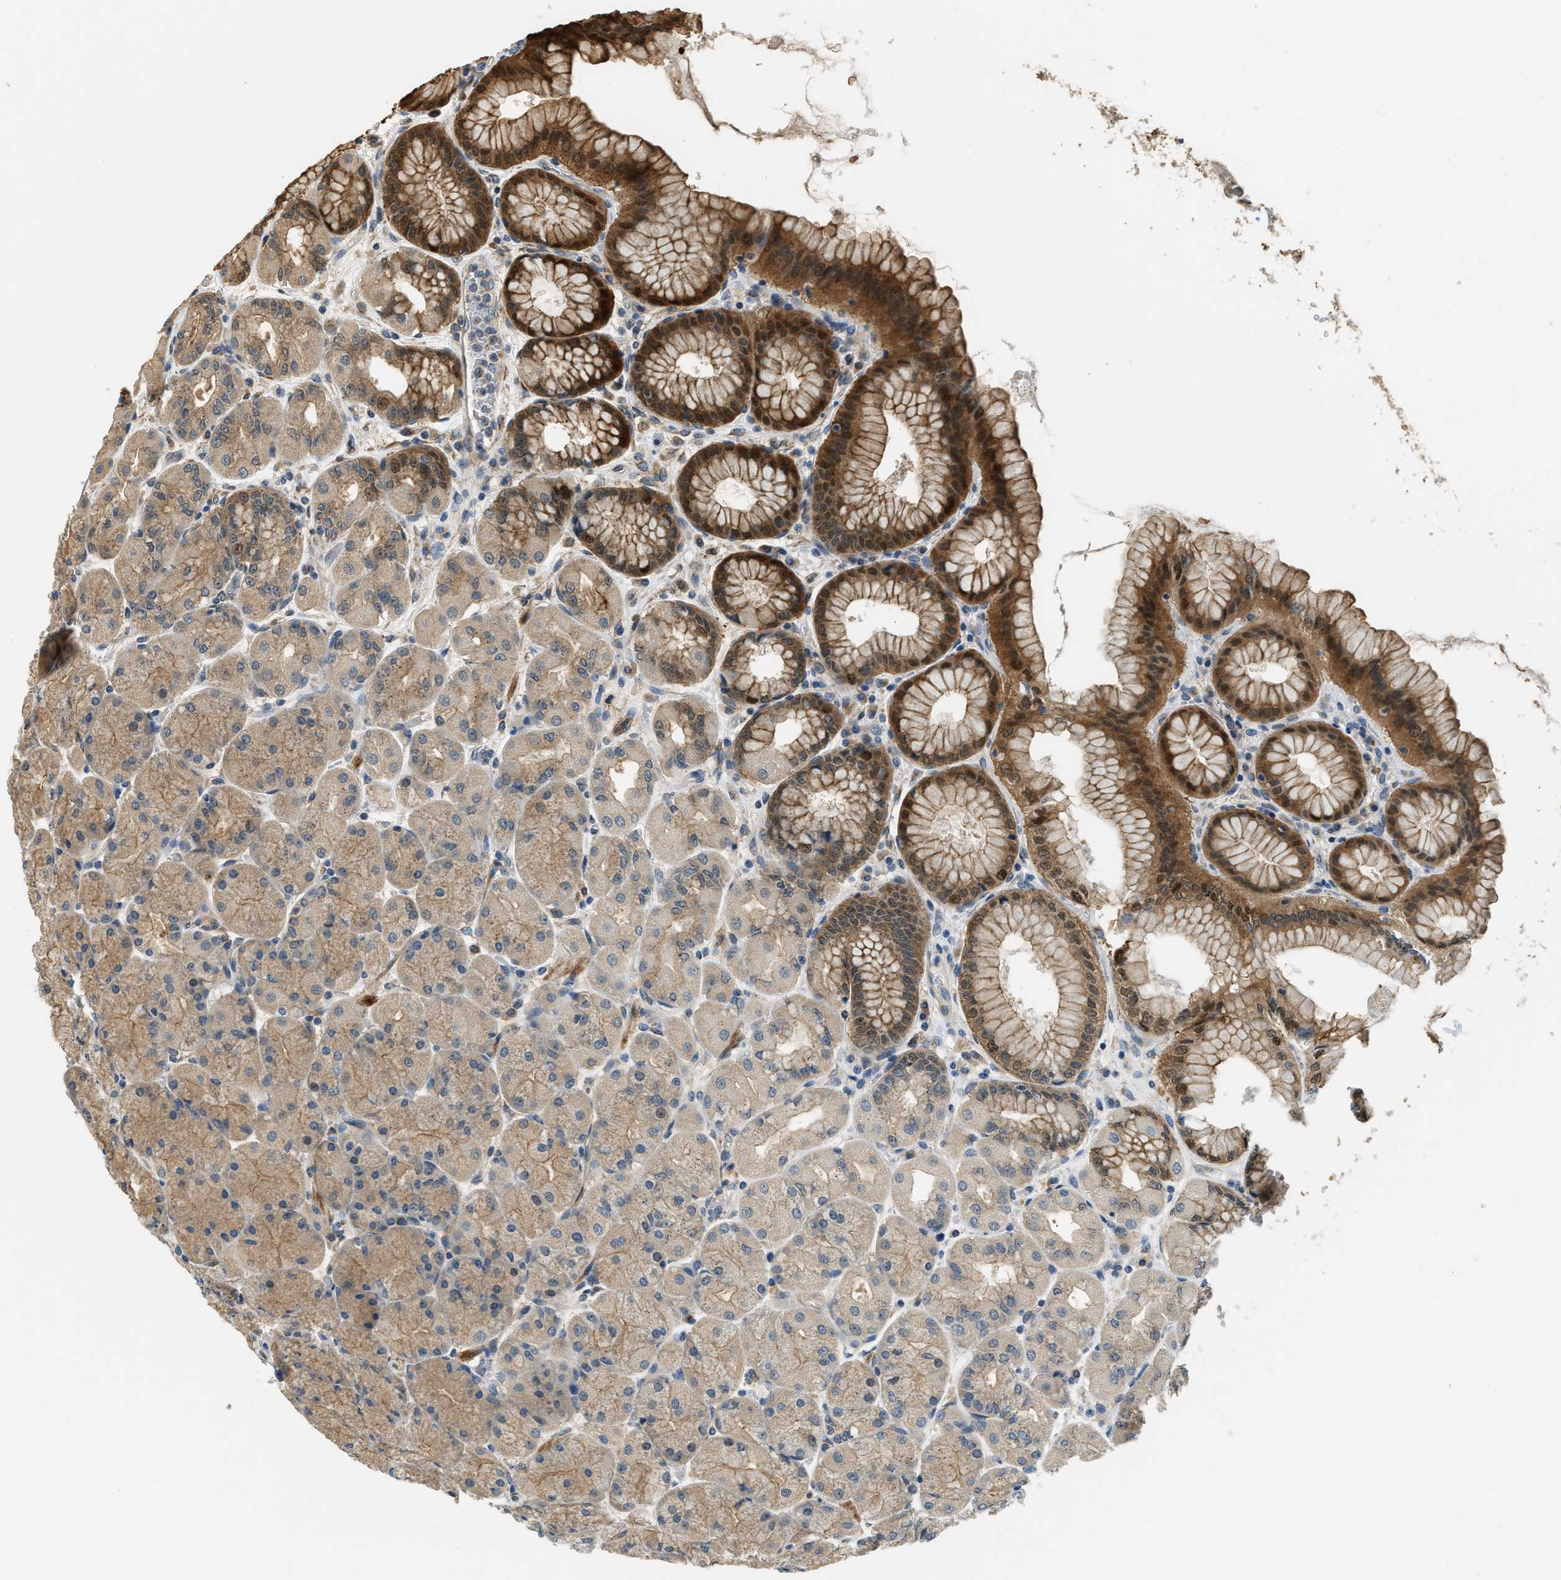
{"staining": {"intensity": "strong", "quantity": ">75%", "location": "cytoplasmic/membranous"}, "tissue": "stomach", "cell_type": "Glandular cells", "image_type": "normal", "snomed": [{"axis": "morphology", "description": "Normal tissue, NOS"}, {"axis": "topography", "description": "Stomach, upper"}], "caption": "Strong cytoplasmic/membranous positivity is identified in approximately >75% of glandular cells in benign stomach. The protein is shown in brown color, while the nuclei are stained blue.", "gene": "ALOX12", "patient": {"sex": "female", "age": 56}}